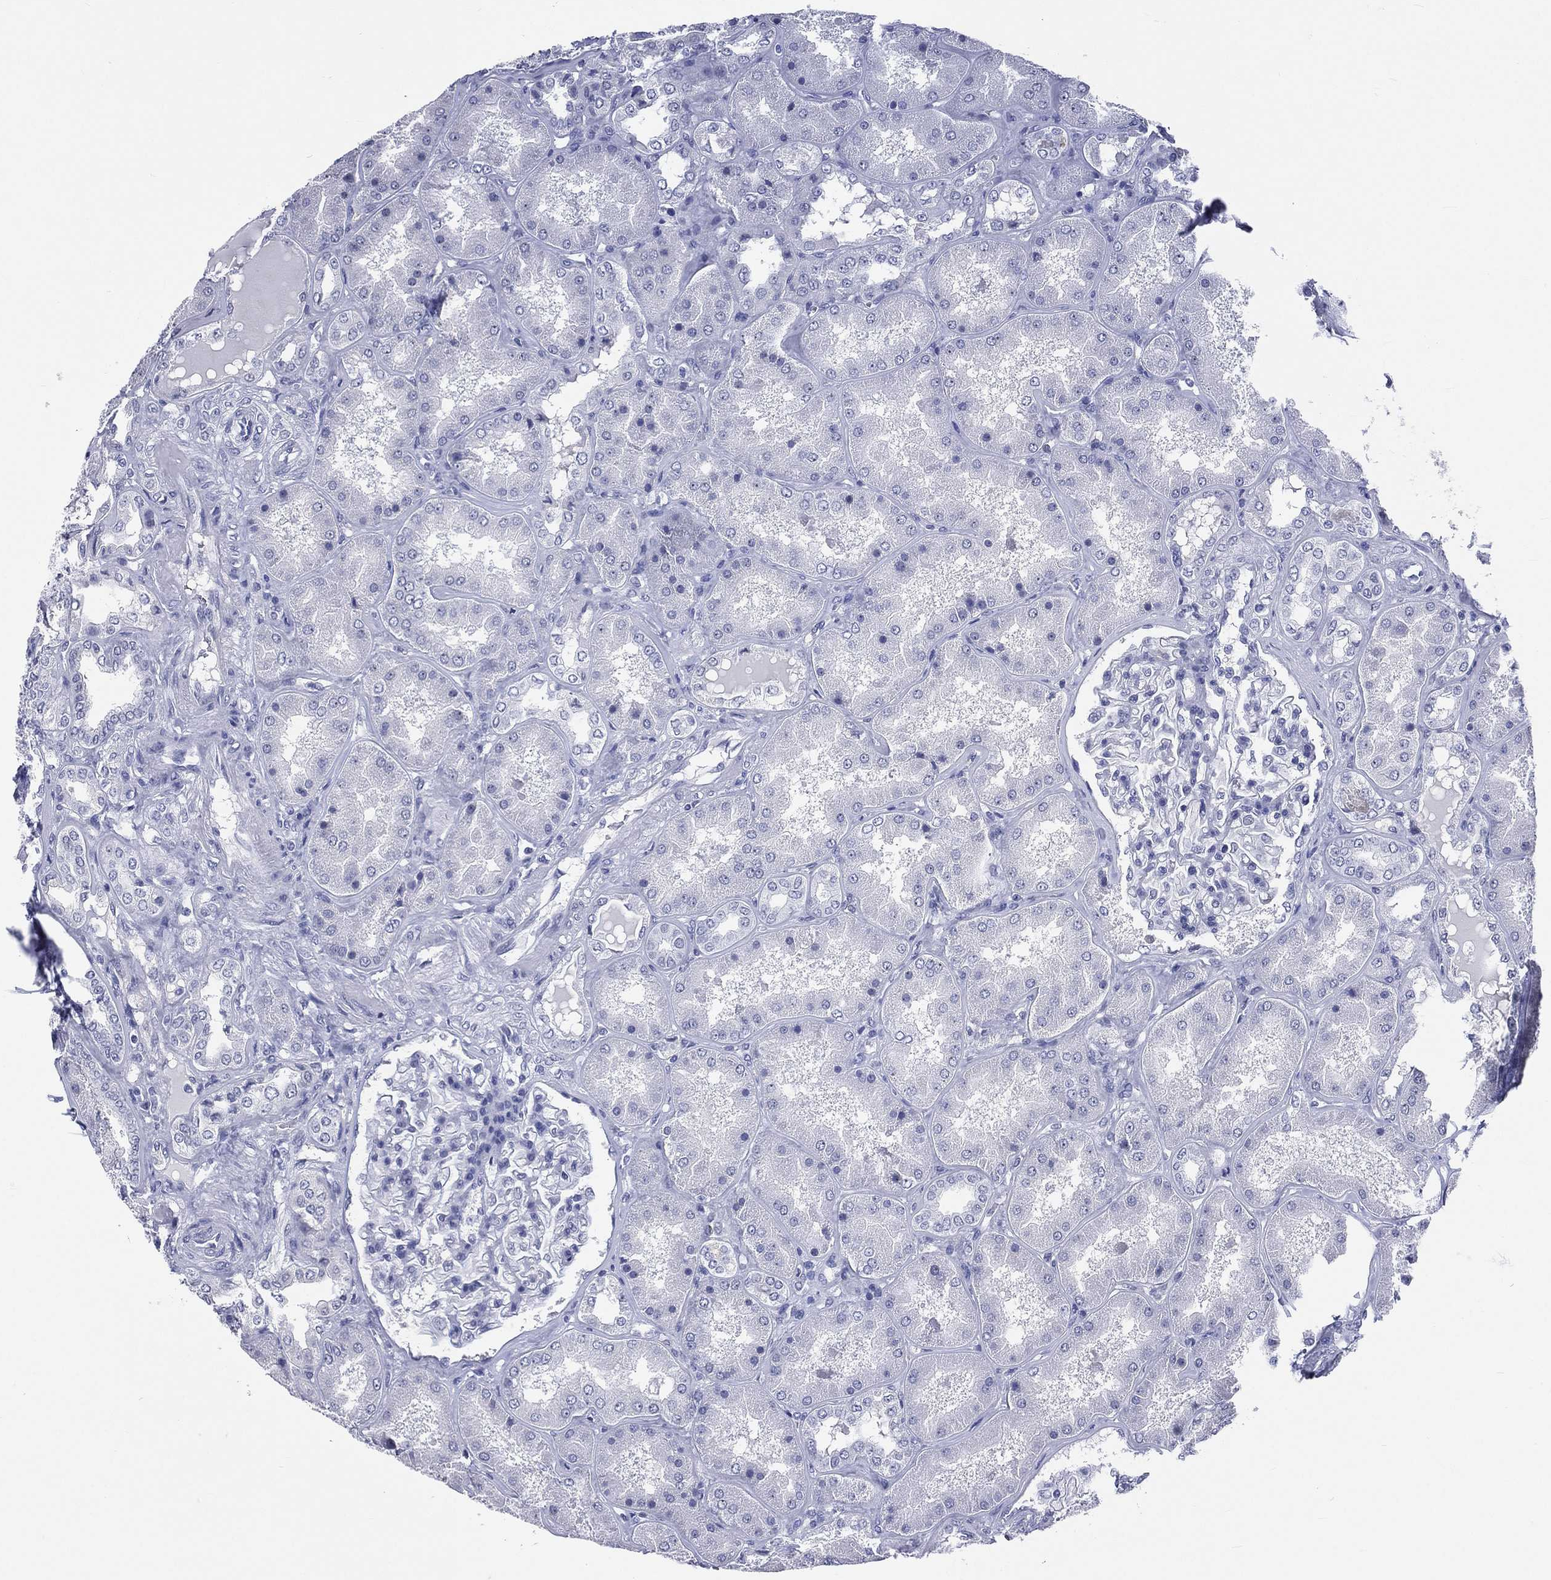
{"staining": {"intensity": "negative", "quantity": "none", "location": "none"}, "tissue": "kidney", "cell_type": "Cells in glomeruli", "image_type": "normal", "snomed": [{"axis": "morphology", "description": "Normal tissue, NOS"}, {"axis": "topography", "description": "Kidney"}], "caption": "High power microscopy histopathology image of an IHC micrograph of unremarkable kidney, revealing no significant staining in cells in glomeruli. (Stains: DAB (3,3'-diaminobenzidine) IHC with hematoxylin counter stain, Microscopy: brightfield microscopy at high magnification).", "gene": "SSX1", "patient": {"sex": "female", "age": 56}}